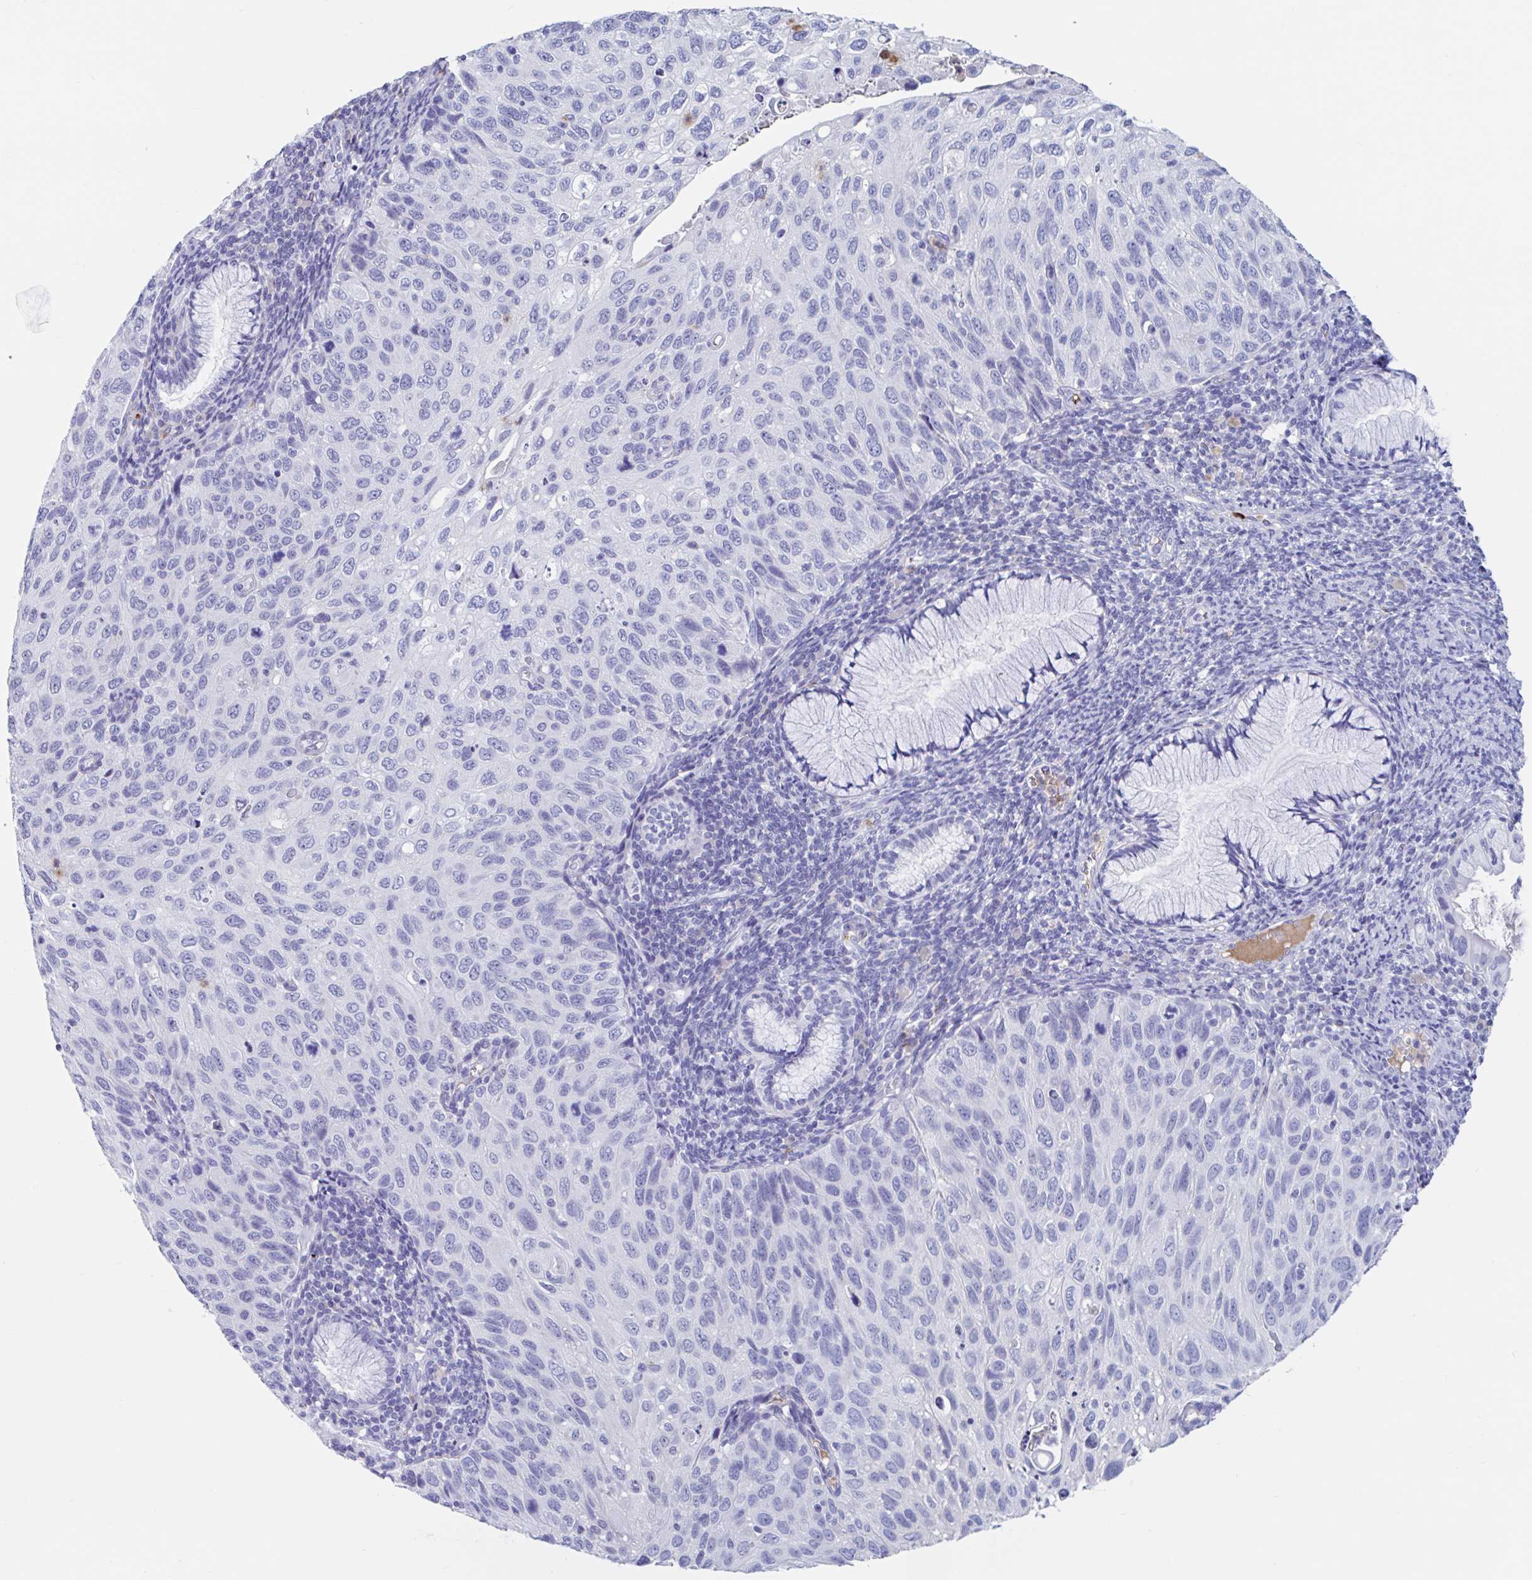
{"staining": {"intensity": "negative", "quantity": "none", "location": "none"}, "tissue": "cervical cancer", "cell_type": "Tumor cells", "image_type": "cancer", "snomed": [{"axis": "morphology", "description": "Squamous cell carcinoma, NOS"}, {"axis": "topography", "description": "Cervix"}], "caption": "Cervical cancer stained for a protein using immunohistochemistry (IHC) demonstrates no expression tumor cells.", "gene": "ZNHIT2", "patient": {"sex": "female", "age": 70}}